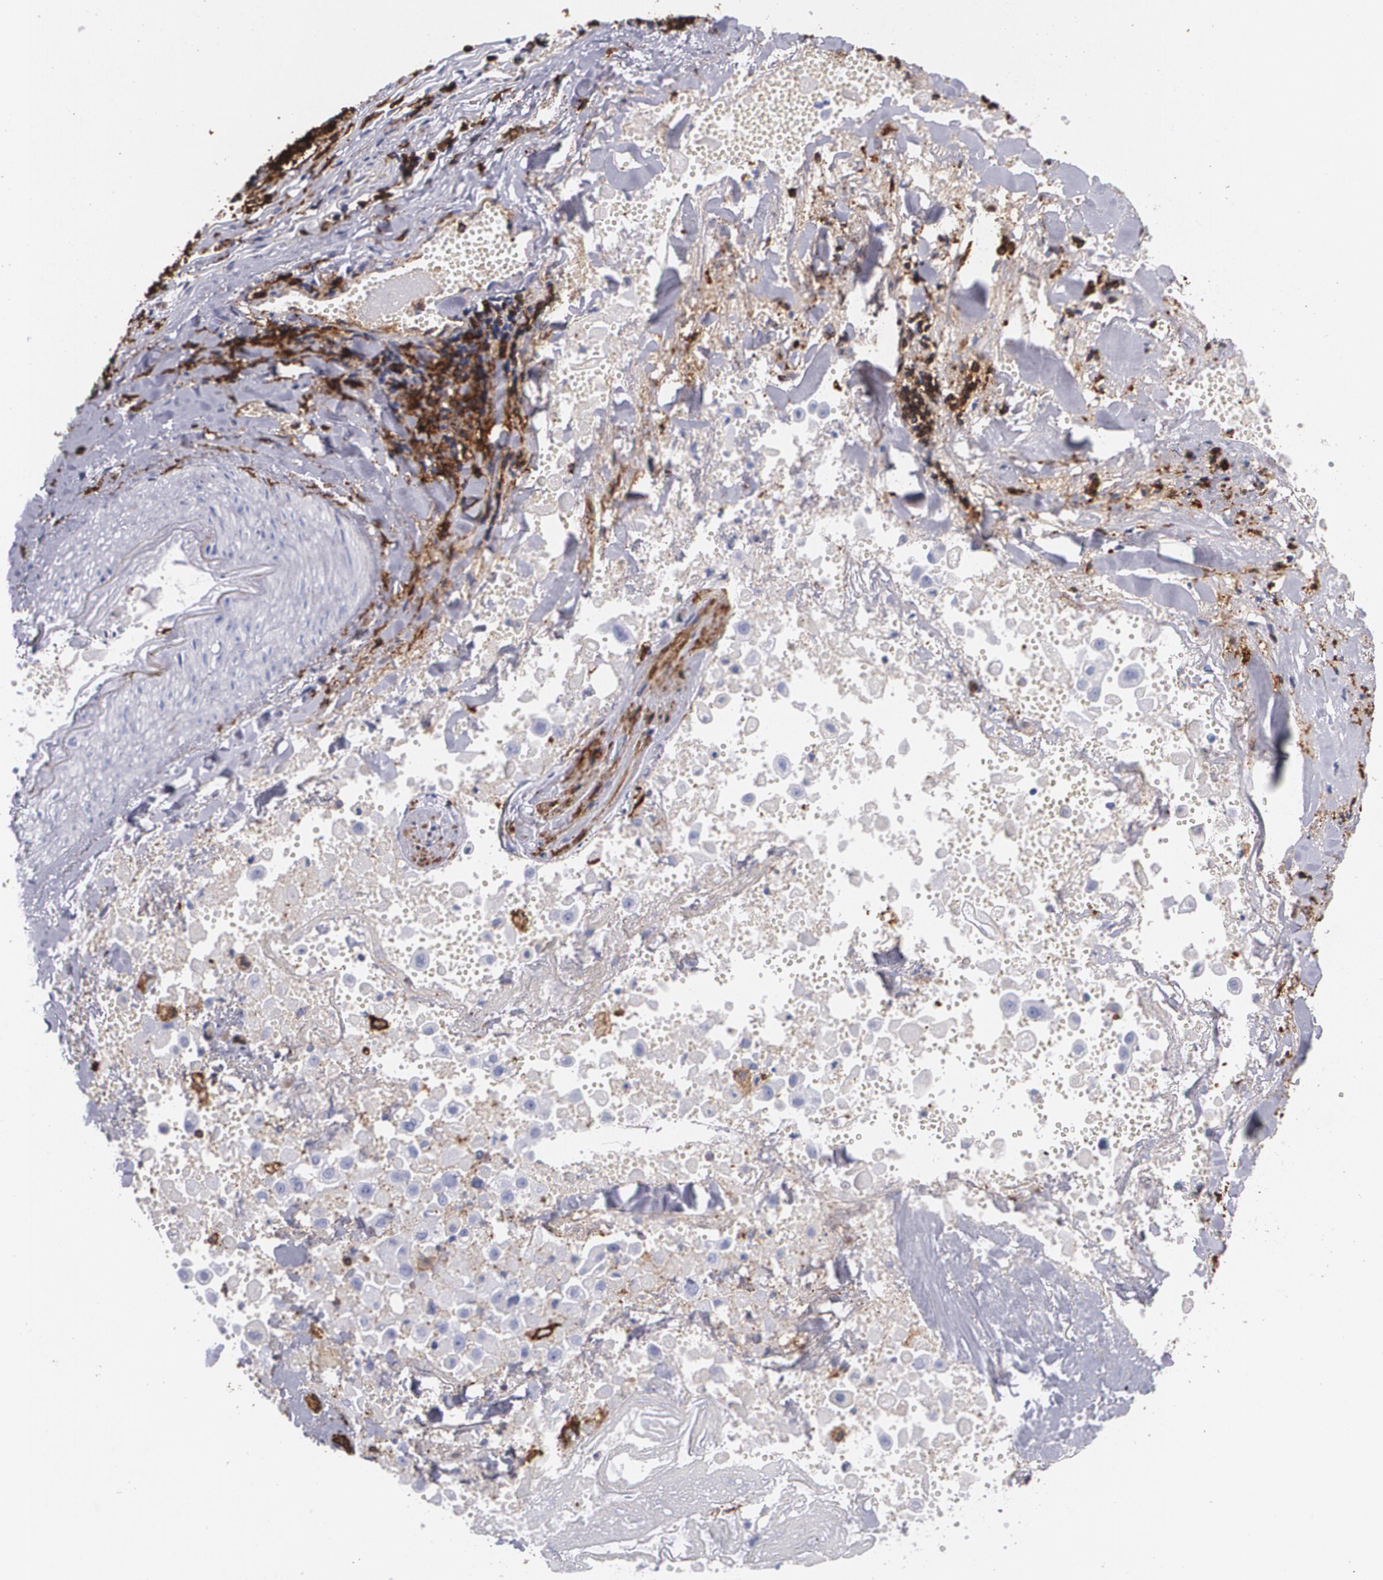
{"staining": {"intensity": "negative", "quantity": "none", "location": "none"}, "tissue": "lung cancer", "cell_type": "Tumor cells", "image_type": "cancer", "snomed": [{"axis": "morphology", "description": "Adenocarcinoma, NOS"}, {"axis": "topography", "description": "Lung"}], "caption": "Immunohistochemistry (IHC) image of human lung adenocarcinoma stained for a protein (brown), which shows no positivity in tumor cells.", "gene": "HLA-DRA", "patient": {"sex": "male", "age": 60}}